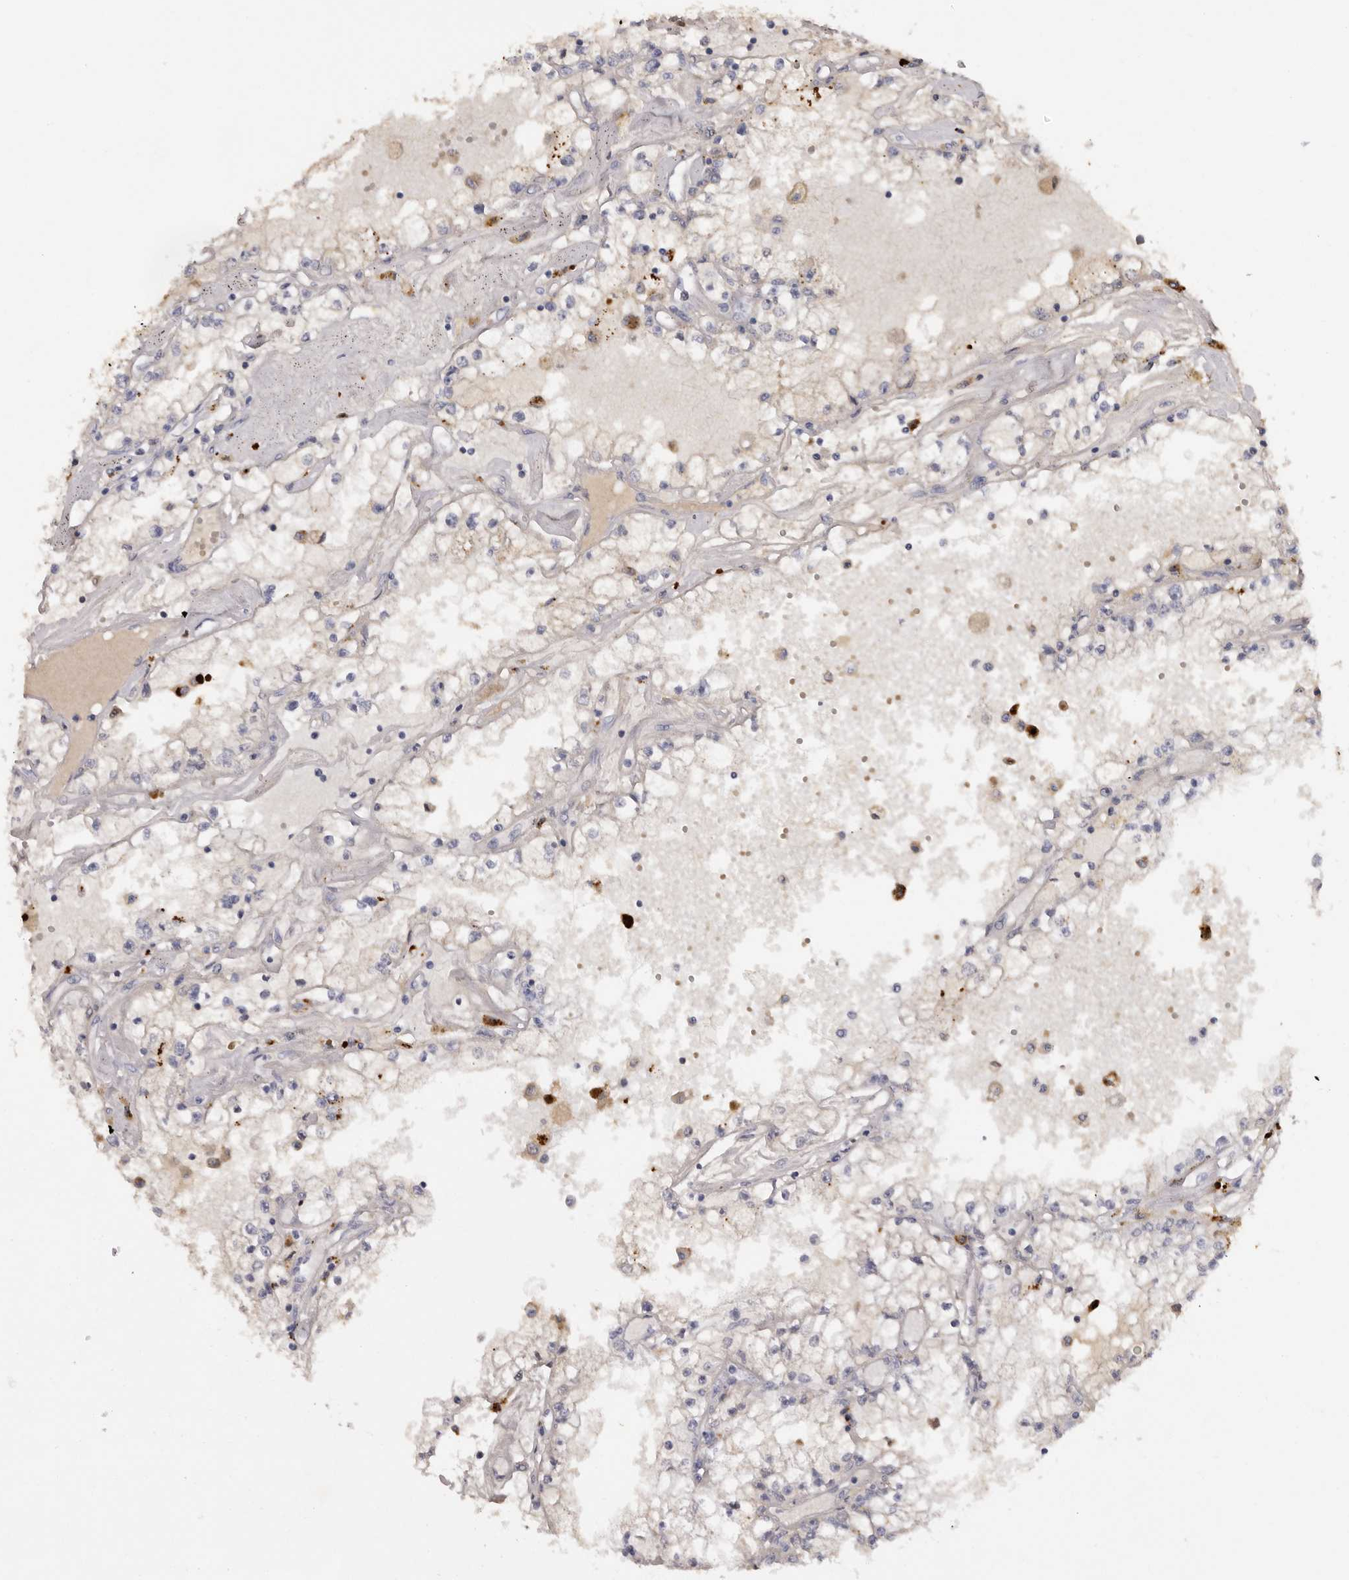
{"staining": {"intensity": "negative", "quantity": "none", "location": "none"}, "tissue": "renal cancer", "cell_type": "Tumor cells", "image_type": "cancer", "snomed": [{"axis": "morphology", "description": "Adenocarcinoma, NOS"}, {"axis": "topography", "description": "Kidney"}], "caption": "DAB immunohistochemical staining of renal adenocarcinoma shows no significant positivity in tumor cells.", "gene": "KLHL38", "patient": {"sex": "male", "age": 56}}